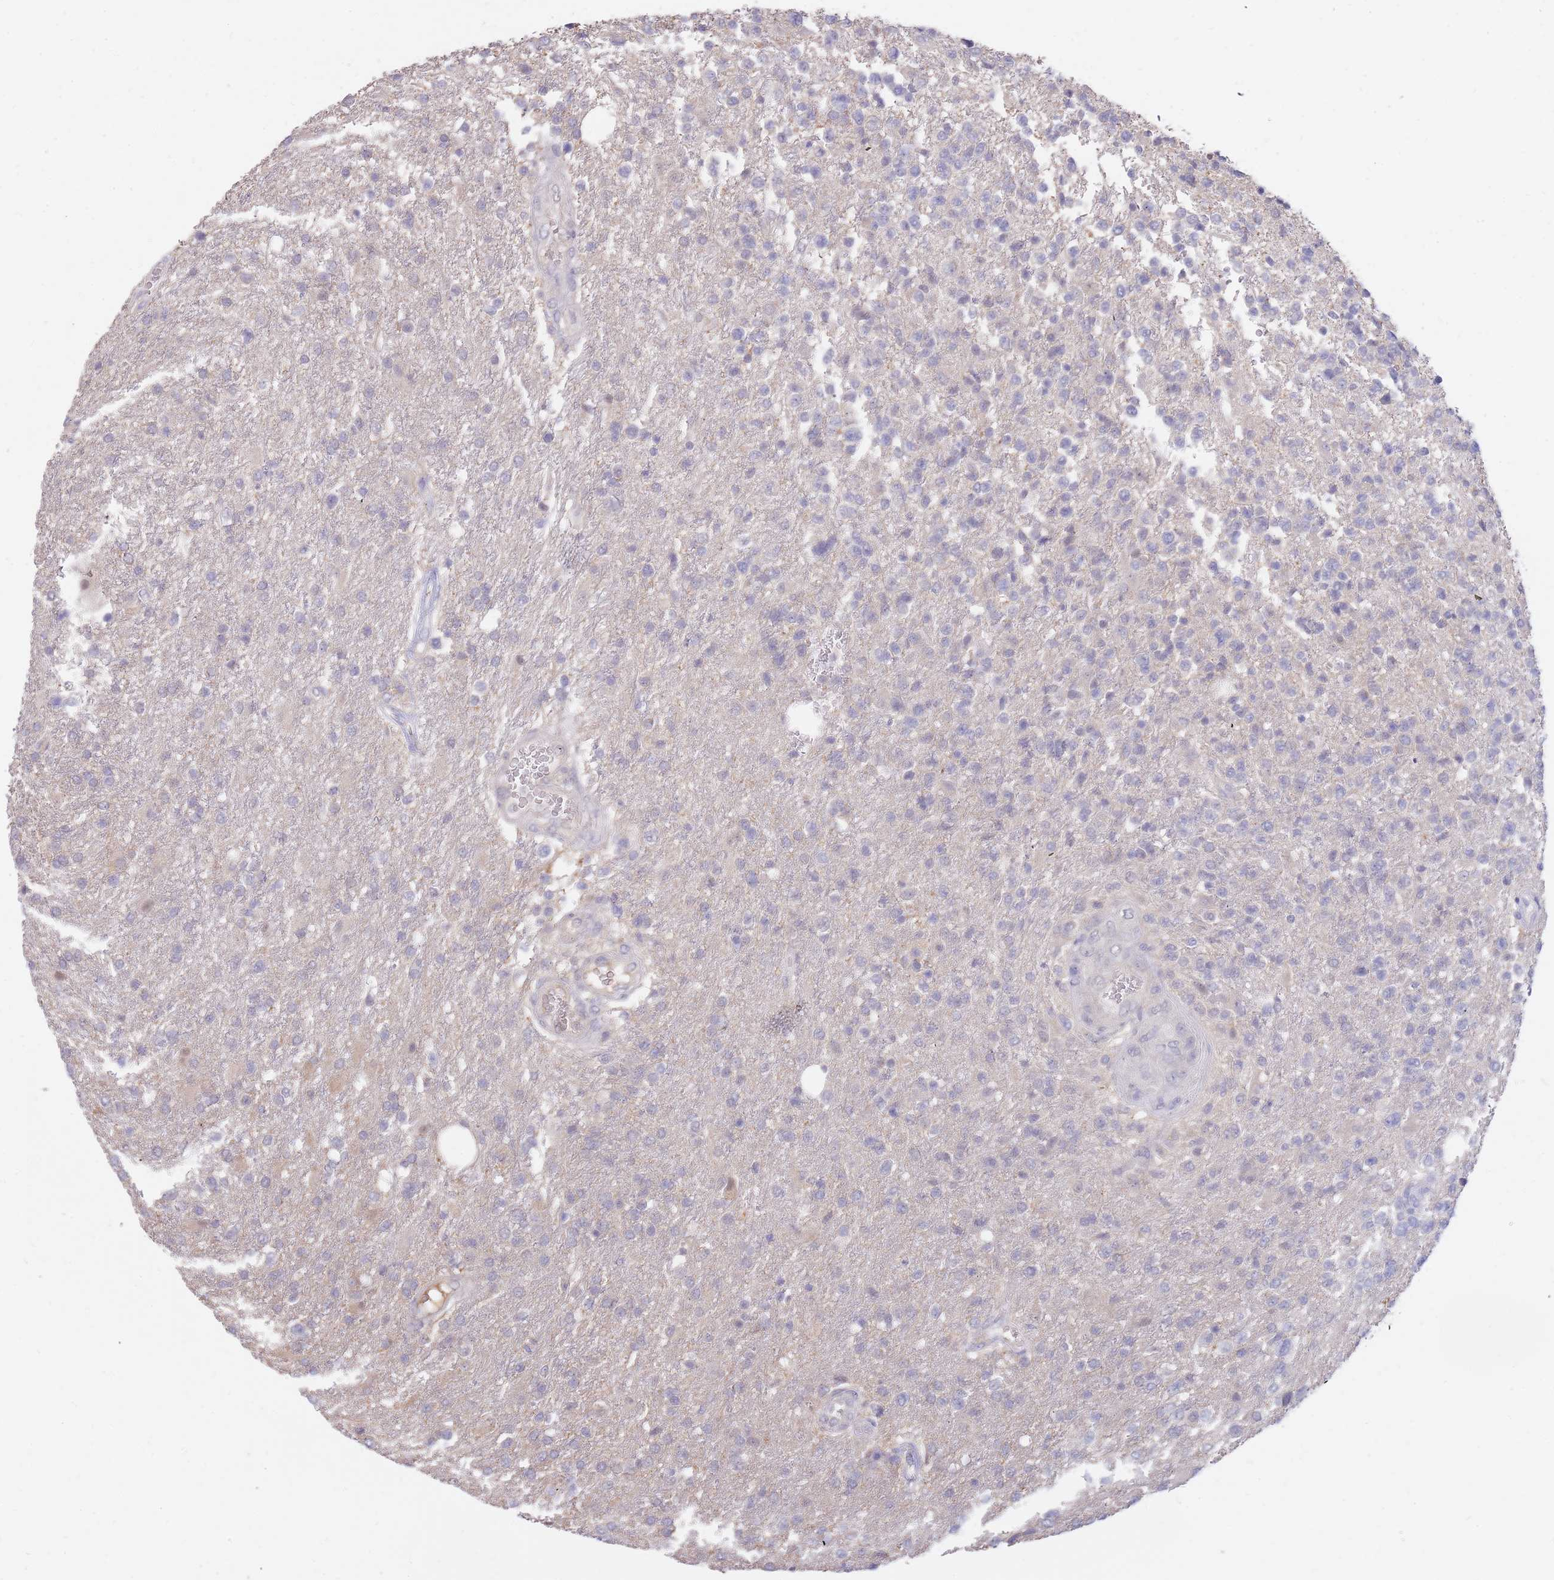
{"staining": {"intensity": "negative", "quantity": "none", "location": "none"}, "tissue": "glioma", "cell_type": "Tumor cells", "image_type": "cancer", "snomed": [{"axis": "morphology", "description": "Glioma, malignant, High grade"}, {"axis": "topography", "description": "Brain"}], "caption": "IHC micrograph of high-grade glioma (malignant) stained for a protein (brown), which shows no staining in tumor cells.", "gene": "AP5S1", "patient": {"sex": "male", "age": 56}}